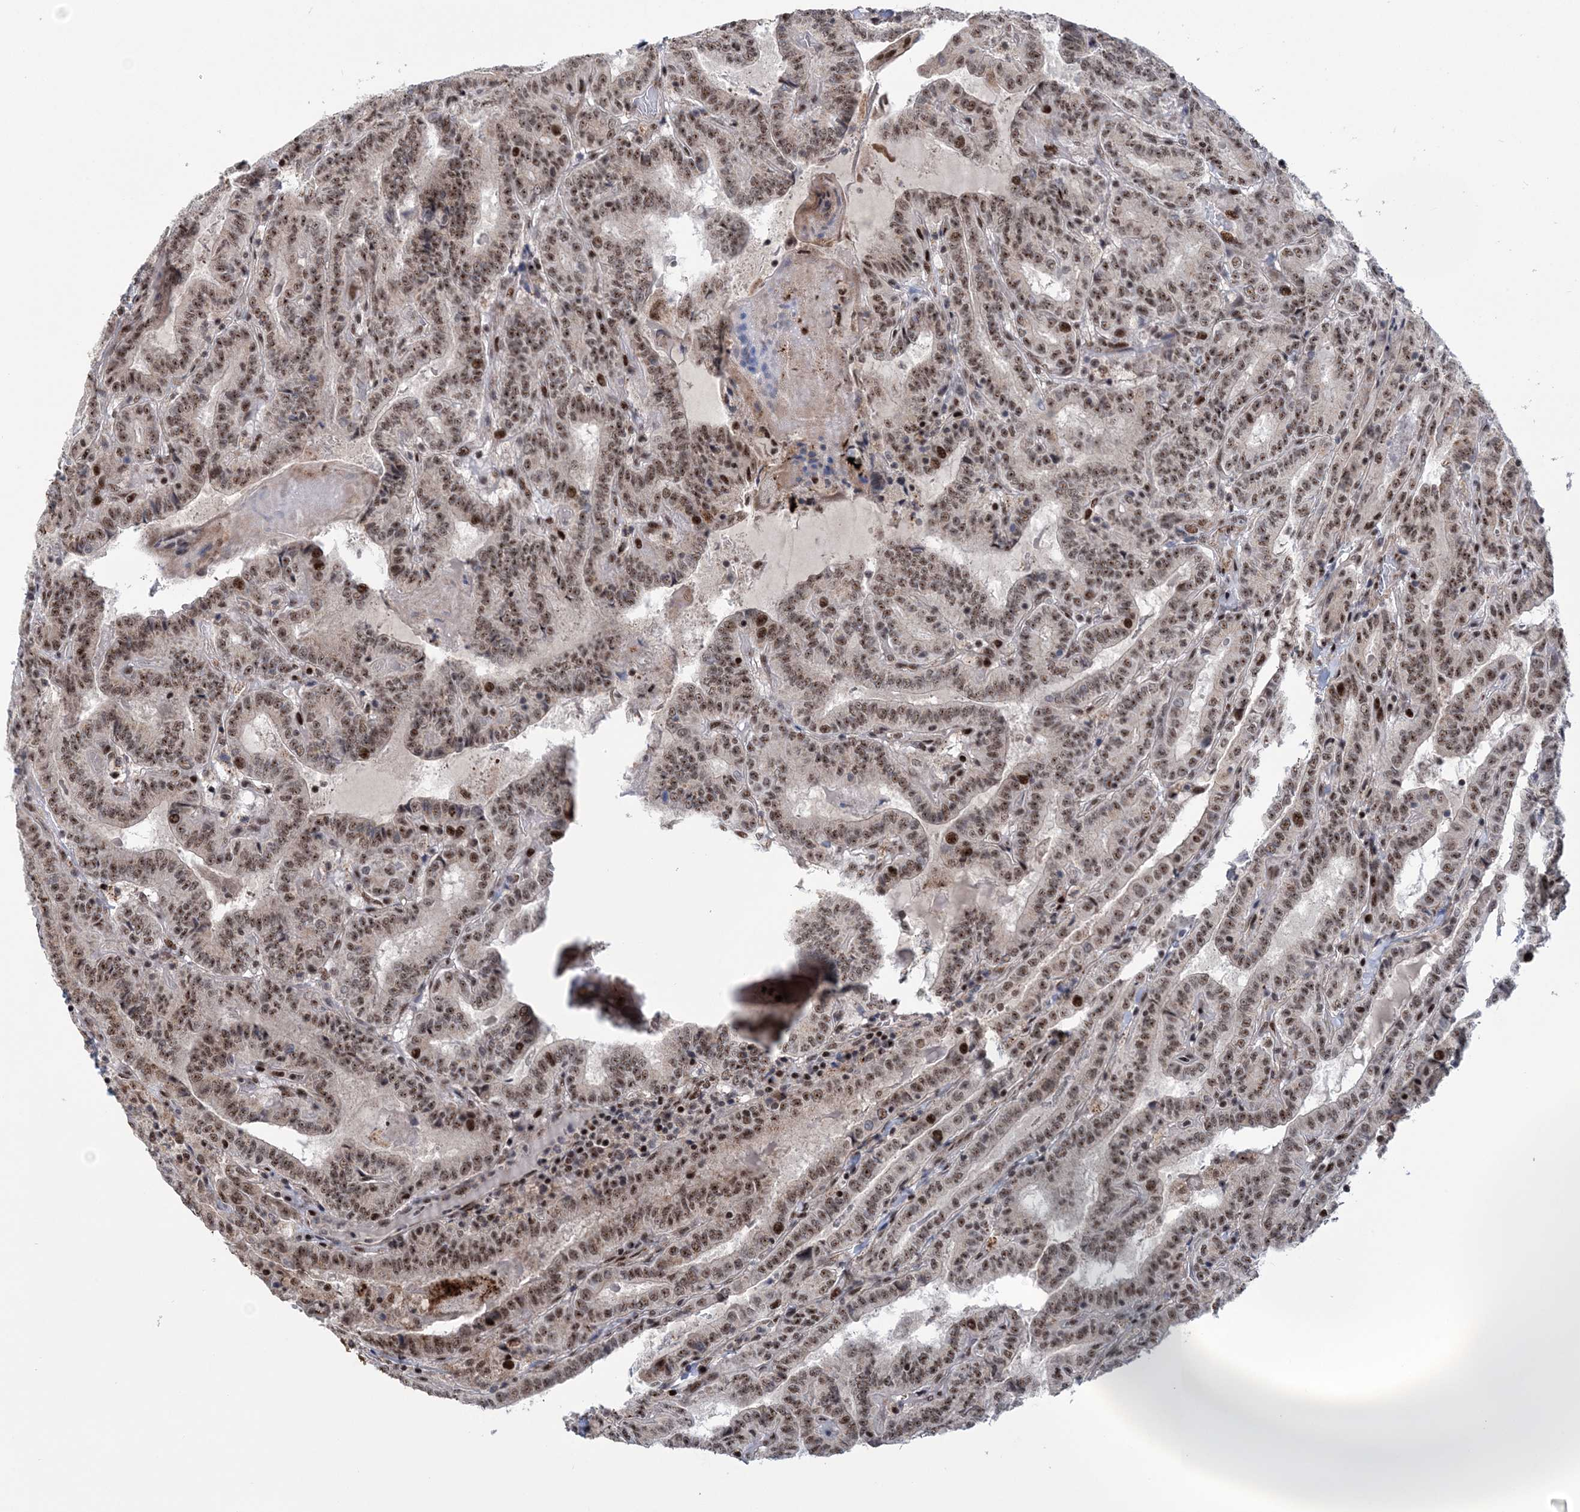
{"staining": {"intensity": "moderate", "quantity": ">75%", "location": "nuclear"}, "tissue": "thyroid cancer", "cell_type": "Tumor cells", "image_type": "cancer", "snomed": [{"axis": "morphology", "description": "Papillary adenocarcinoma, NOS"}, {"axis": "topography", "description": "Thyroid gland"}], "caption": "This photomicrograph displays immunohistochemistry (IHC) staining of human thyroid cancer (papillary adenocarcinoma), with medium moderate nuclear staining in approximately >75% of tumor cells.", "gene": "TATDN2", "patient": {"sex": "female", "age": 72}}